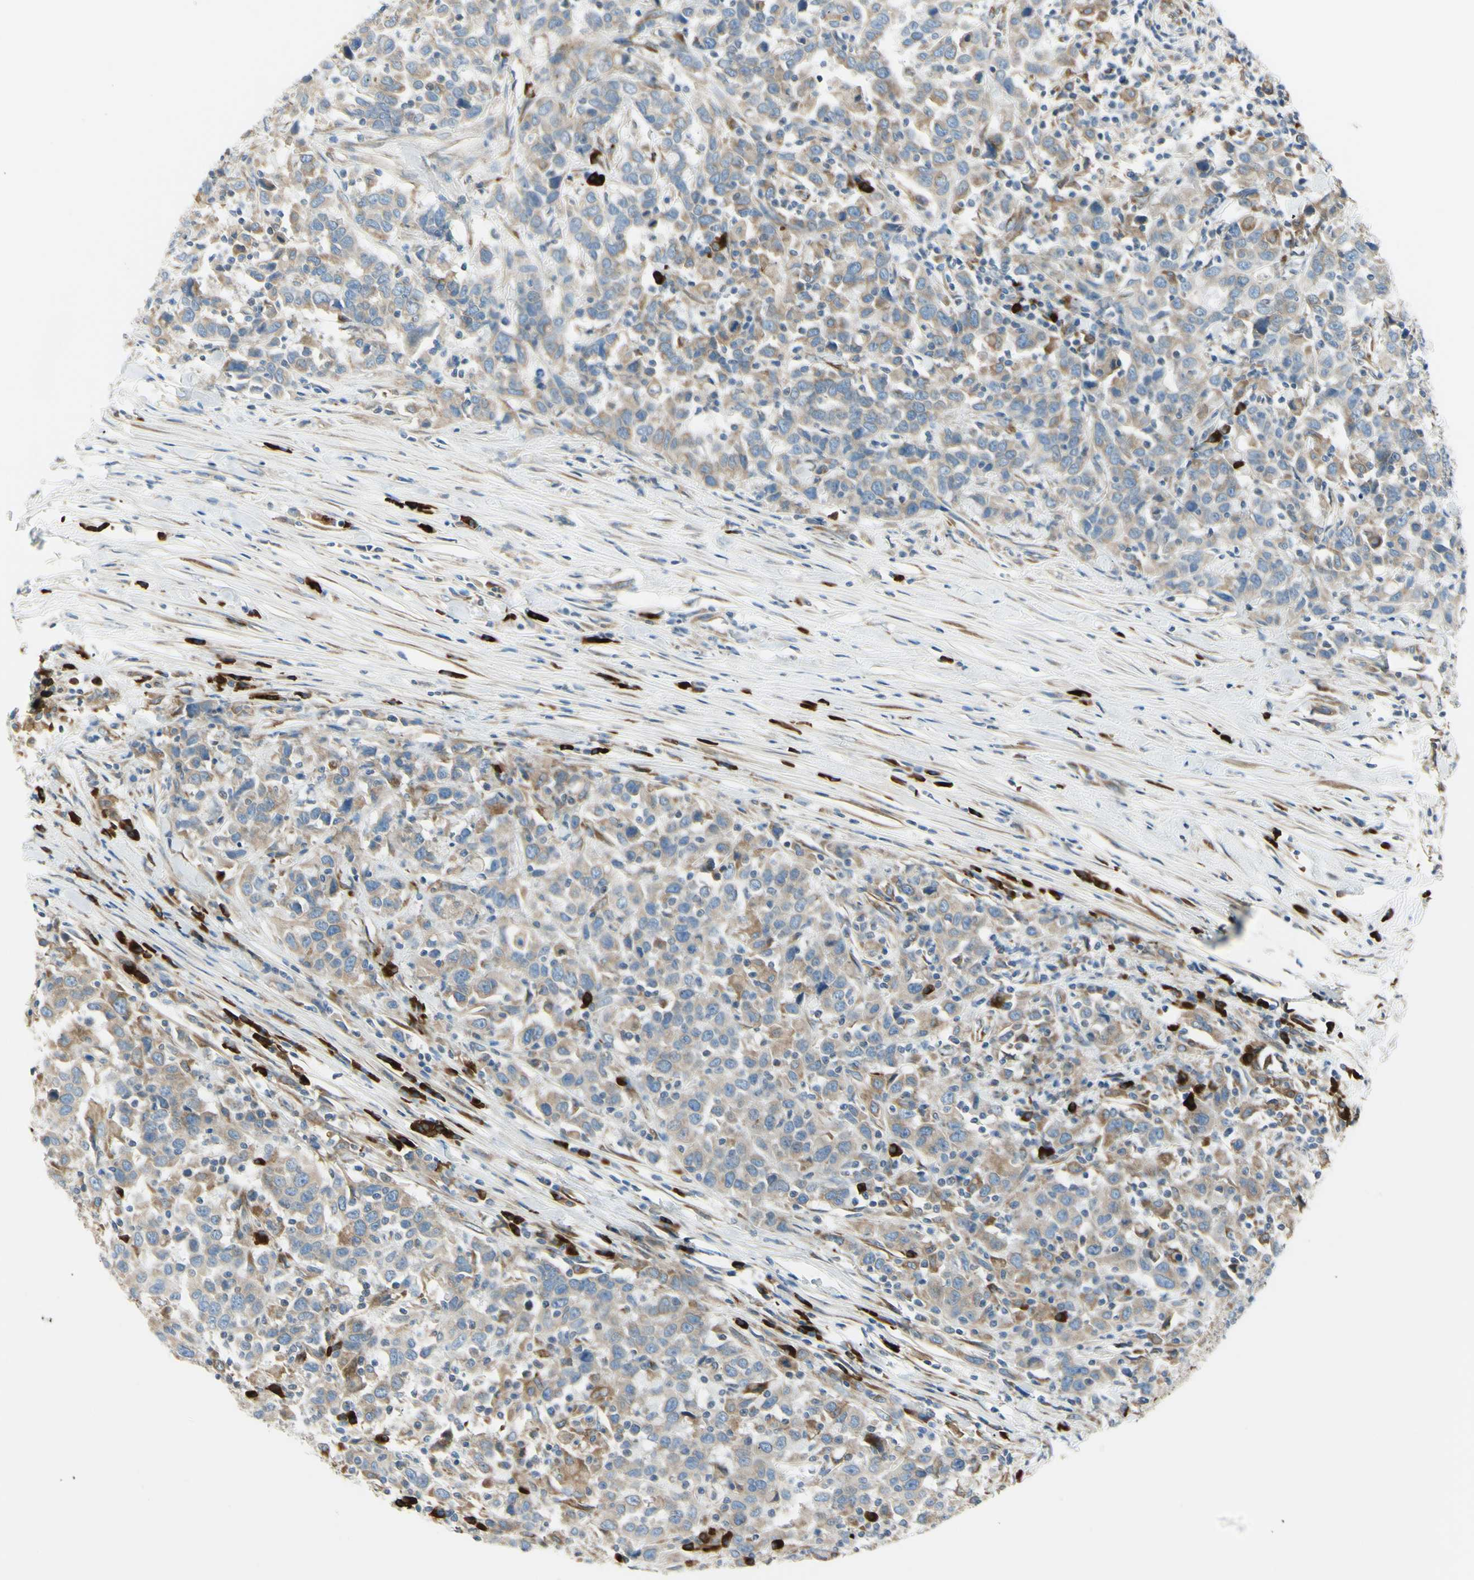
{"staining": {"intensity": "weak", "quantity": ">75%", "location": "cytoplasmic/membranous"}, "tissue": "urothelial cancer", "cell_type": "Tumor cells", "image_type": "cancer", "snomed": [{"axis": "morphology", "description": "Urothelial carcinoma, High grade"}, {"axis": "topography", "description": "Urinary bladder"}], "caption": "A histopathology image of human high-grade urothelial carcinoma stained for a protein reveals weak cytoplasmic/membranous brown staining in tumor cells. Immunohistochemistry (ihc) stains the protein of interest in brown and the nuclei are stained blue.", "gene": "SELENOS", "patient": {"sex": "male", "age": 61}}